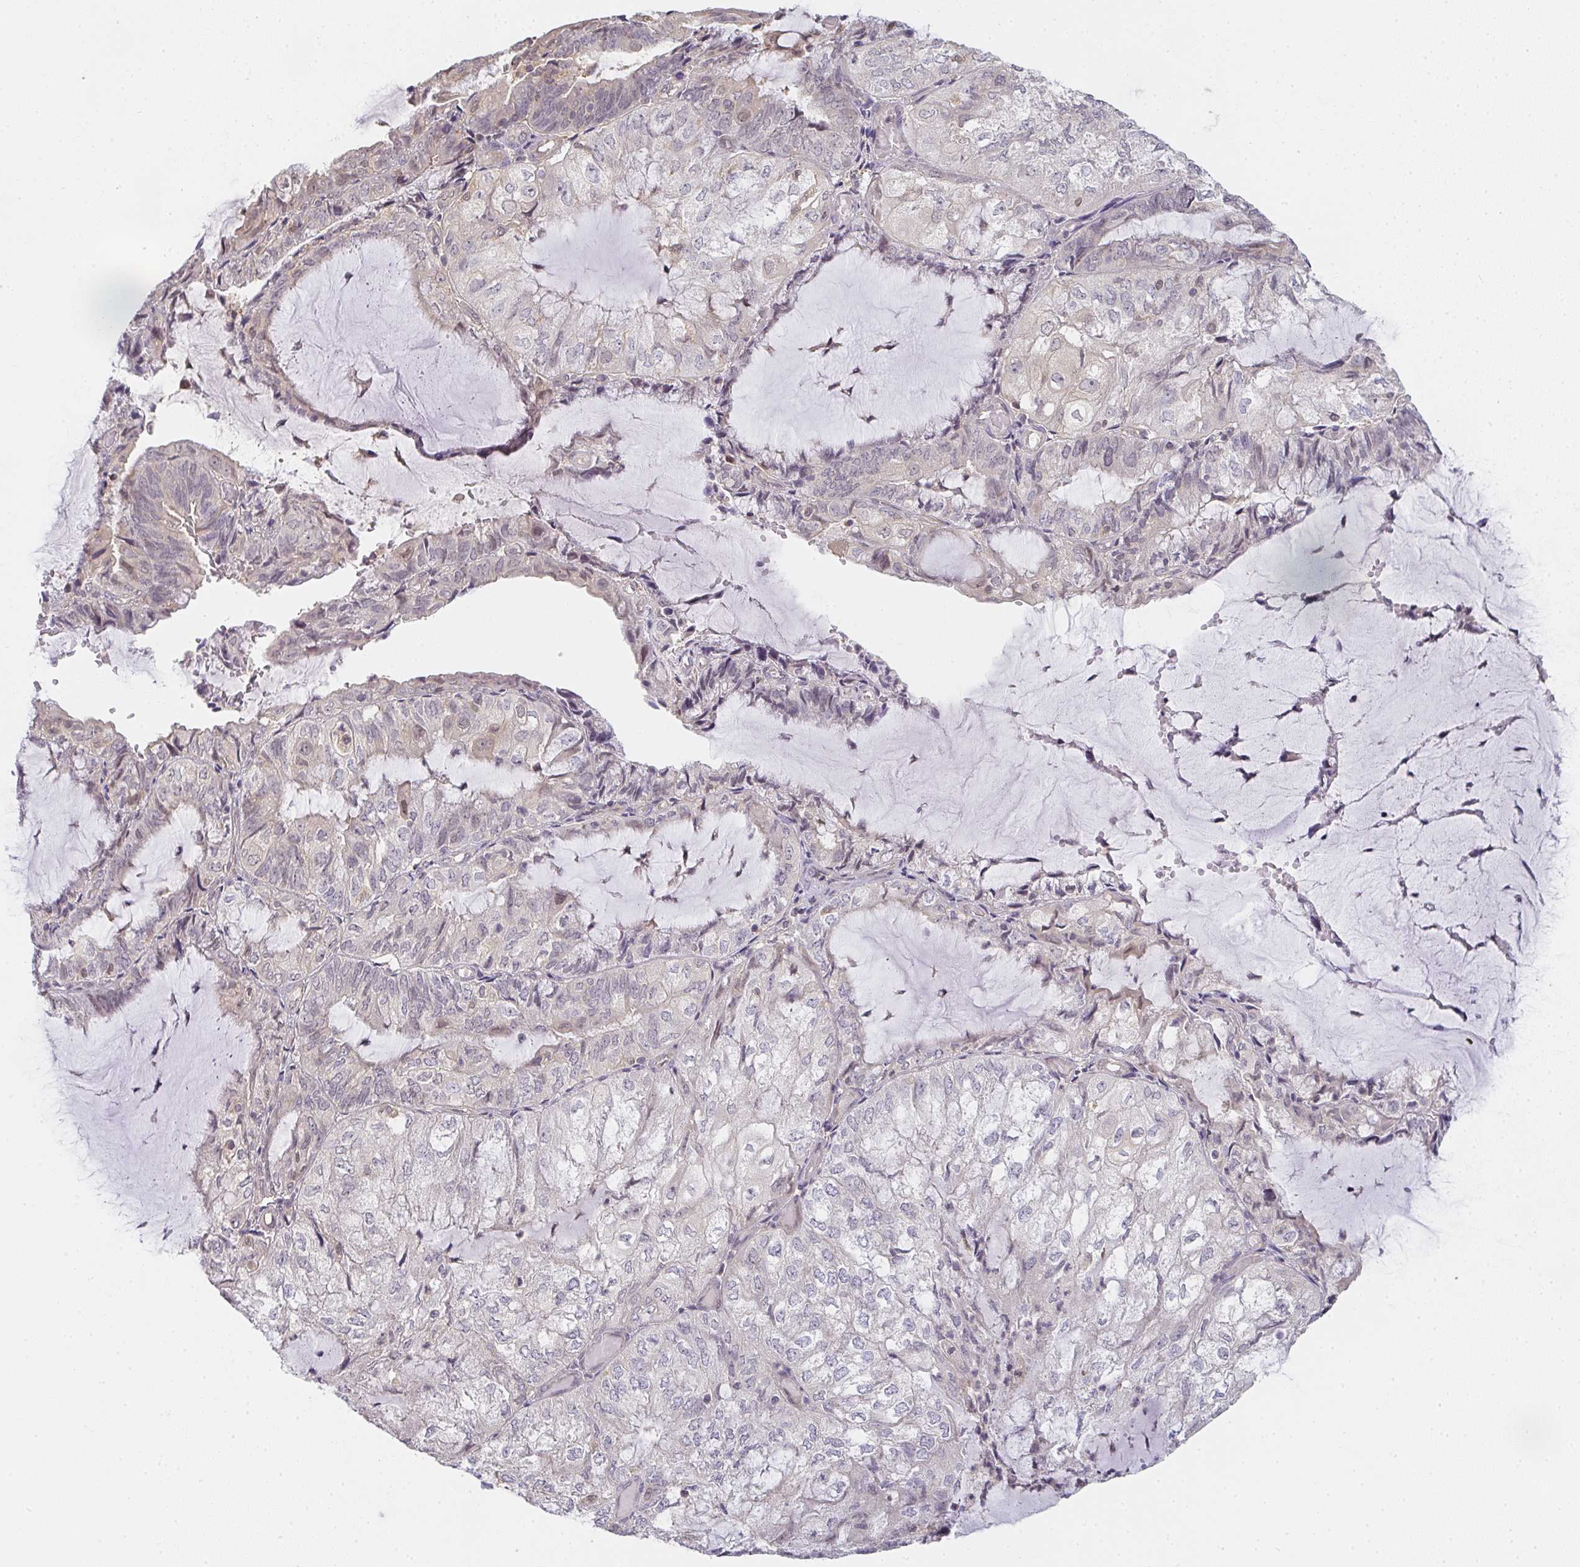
{"staining": {"intensity": "weak", "quantity": "<25%", "location": "cytoplasmic/membranous"}, "tissue": "endometrial cancer", "cell_type": "Tumor cells", "image_type": "cancer", "snomed": [{"axis": "morphology", "description": "Adenocarcinoma, NOS"}, {"axis": "topography", "description": "Endometrium"}], "caption": "Tumor cells show no significant expression in endometrial cancer.", "gene": "GSDMB", "patient": {"sex": "female", "age": 81}}